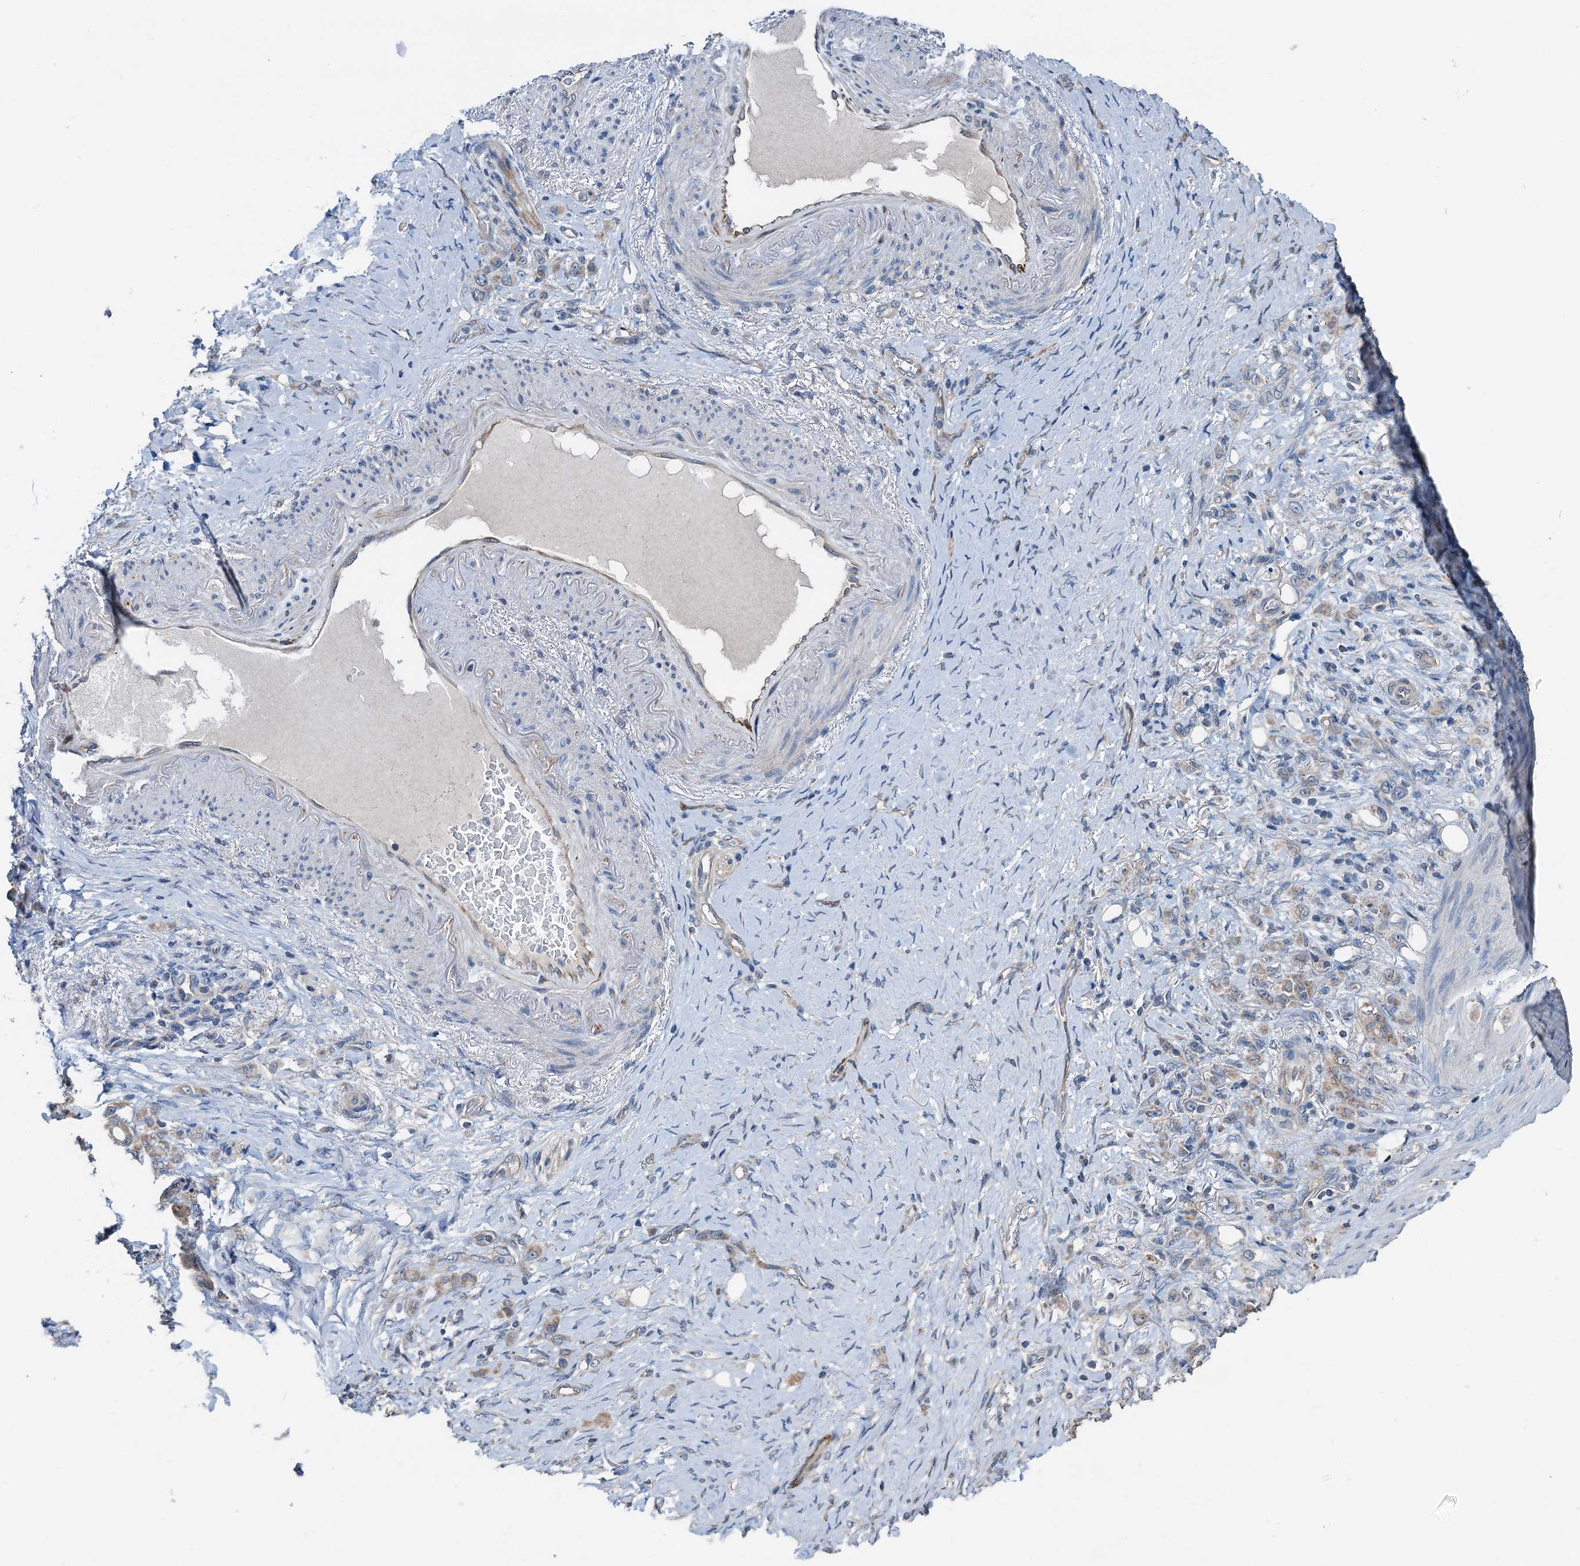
{"staining": {"intensity": "weak", "quantity": "25%-75%", "location": "cytoplasmic/membranous"}, "tissue": "stomach cancer", "cell_type": "Tumor cells", "image_type": "cancer", "snomed": [{"axis": "morphology", "description": "Adenocarcinoma, NOS"}, {"axis": "topography", "description": "Stomach"}], "caption": "Stomach adenocarcinoma stained for a protein (brown) demonstrates weak cytoplasmic/membranous positive expression in approximately 25%-75% of tumor cells.", "gene": "ELAC1", "patient": {"sex": "female", "age": 79}}